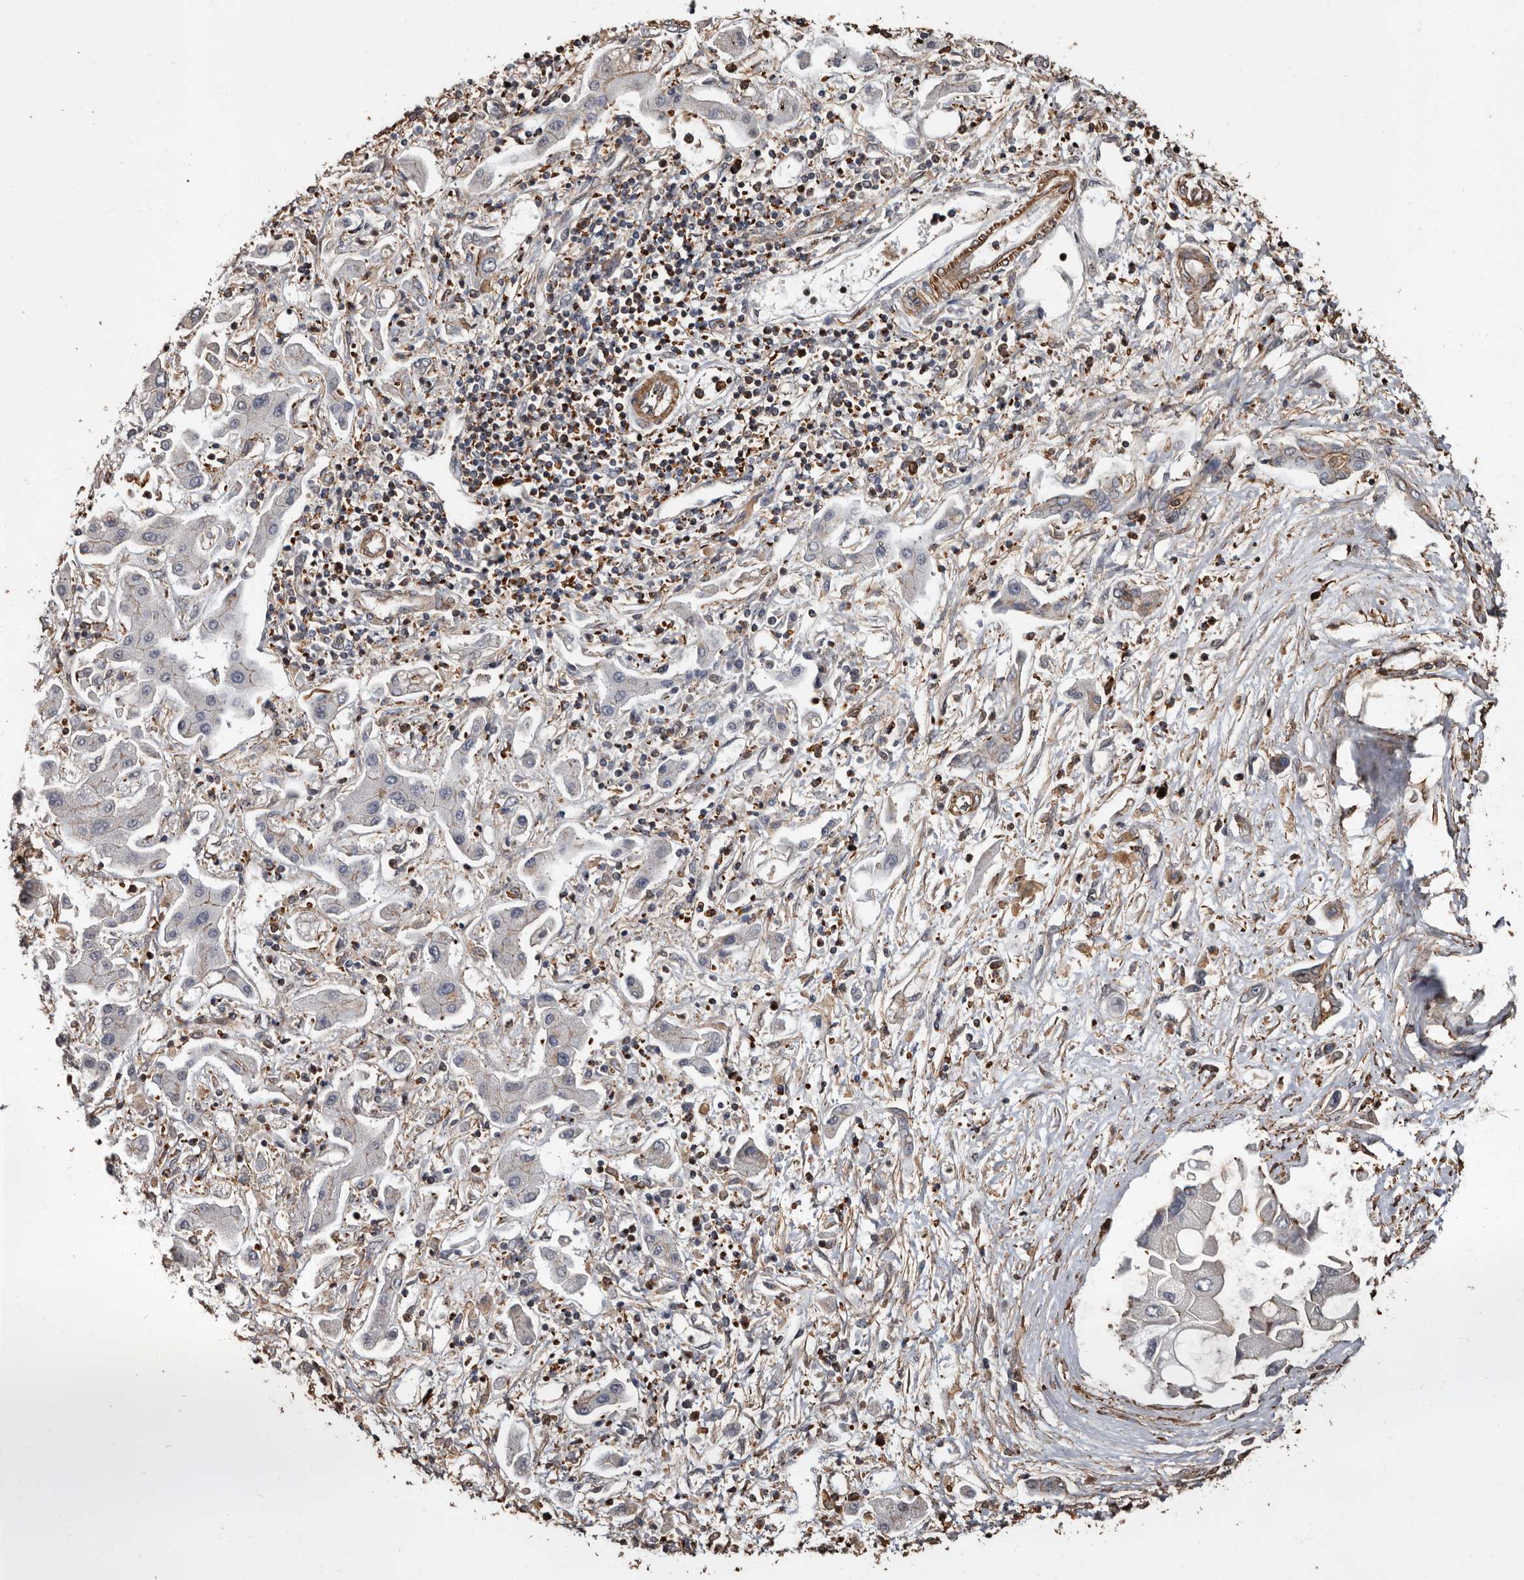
{"staining": {"intensity": "negative", "quantity": "none", "location": "none"}, "tissue": "liver cancer", "cell_type": "Tumor cells", "image_type": "cancer", "snomed": [{"axis": "morphology", "description": "Cholangiocarcinoma"}, {"axis": "topography", "description": "Liver"}], "caption": "Human liver cancer (cholangiocarcinoma) stained for a protein using IHC shows no expression in tumor cells.", "gene": "GSK3A", "patient": {"sex": "male", "age": 50}}